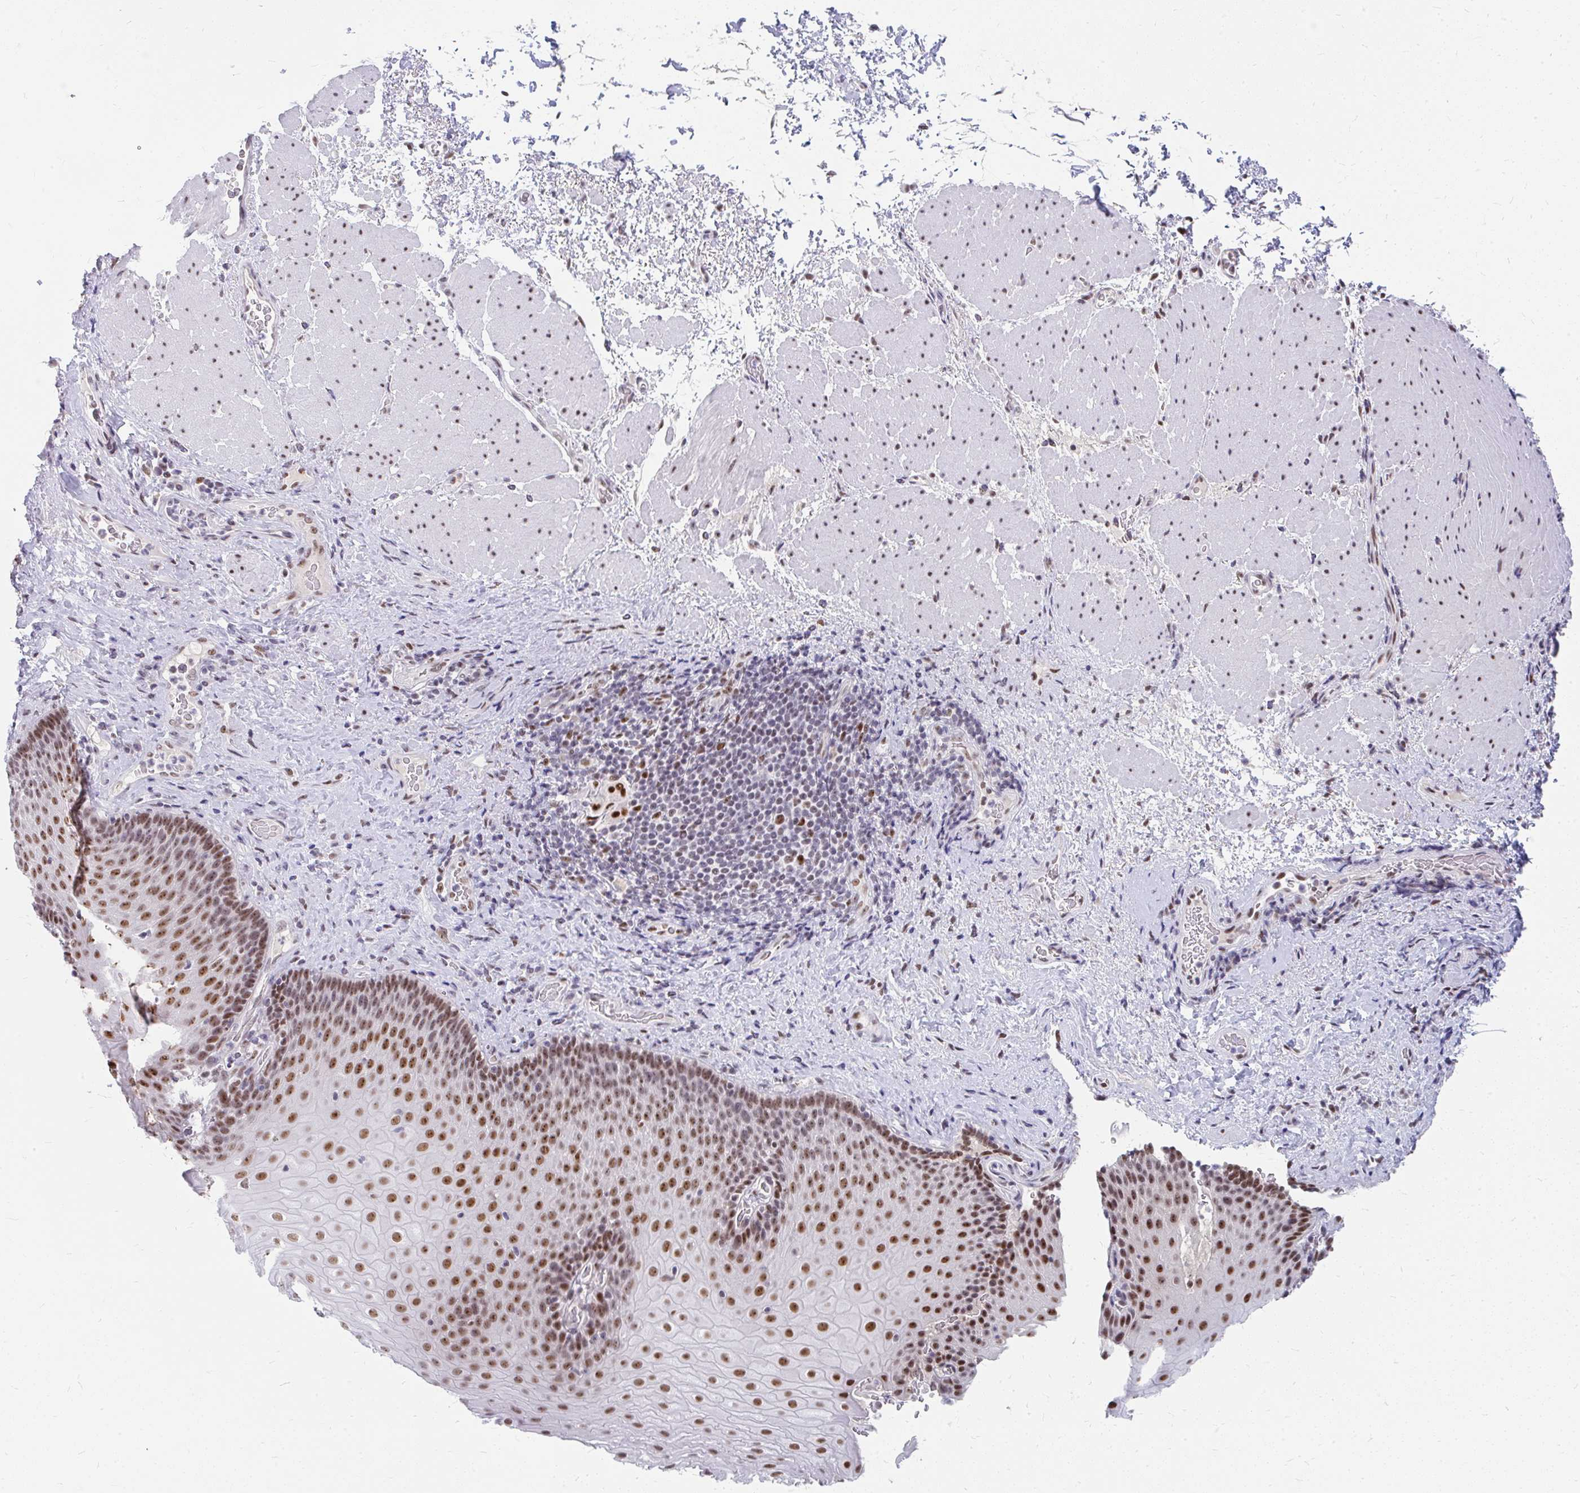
{"staining": {"intensity": "moderate", "quantity": ">75%", "location": "nuclear"}, "tissue": "esophagus", "cell_type": "Squamous epithelial cells", "image_type": "normal", "snomed": [{"axis": "morphology", "description": "Normal tissue, NOS"}, {"axis": "topography", "description": "Esophagus"}], "caption": "DAB (3,3'-diaminobenzidine) immunohistochemical staining of normal esophagus reveals moderate nuclear protein expression in about >75% of squamous epithelial cells.", "gene": "GTF2H1", "patient": {"sex": "male", "age": 62}}